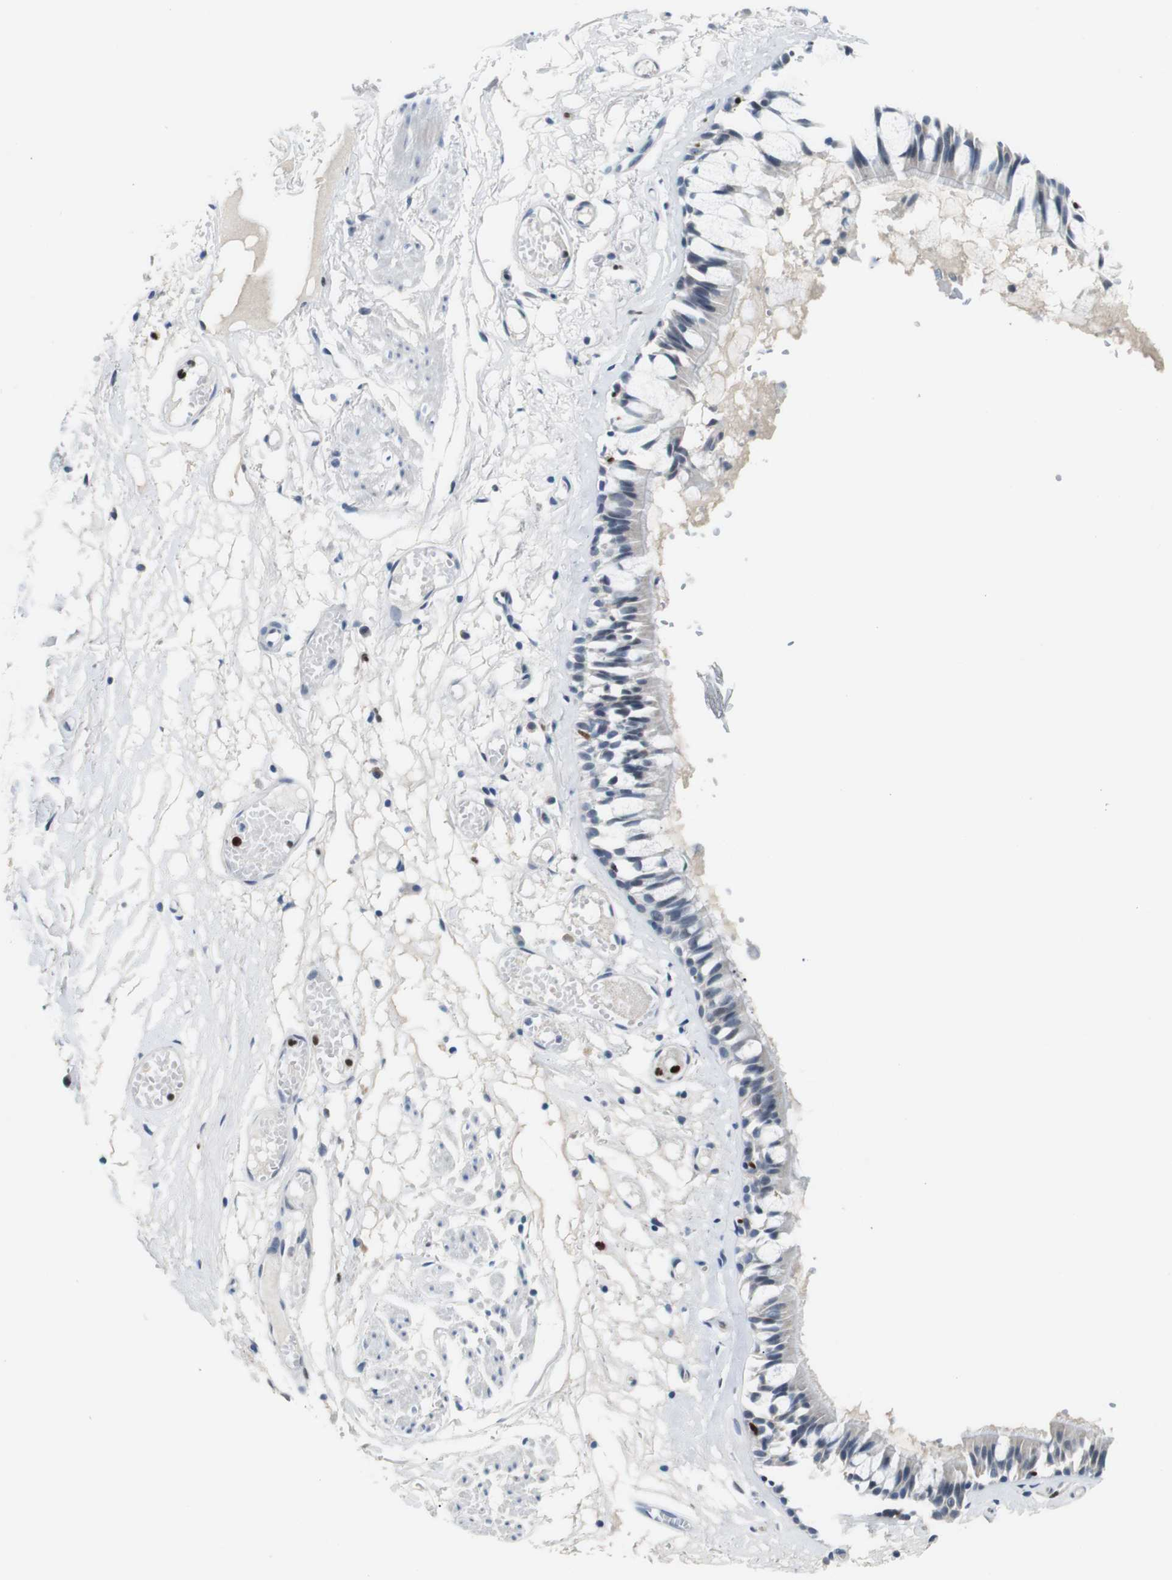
{"staining": {"intensity": "moderate", "quantity": "<25%", "location": "cytoplasmic/membranous,nuclear"}, "tissue": "bronchus", "cell_type": "Respiratory epithelial cells", "image_type": "normal", "snomed": [{"axis": "morphology", "description": "Normal tissue, NOS"}, {"axis": "morphology", "description": "Inflammation, NOS"}, {"axis": "topography", "description": "Cartilage tissue"}, {"axis": "topography", "description": "Lung"}], "caption": "DAB immunohistochemical staining of unremarkable human bronchus exhibits moderate cytoplasmic/membranous,nuclear protein staining in approximately <25% of respiratory epithelial cells.", "gene": "IRF8", "patient": {"sex": "male", "age": 71}}